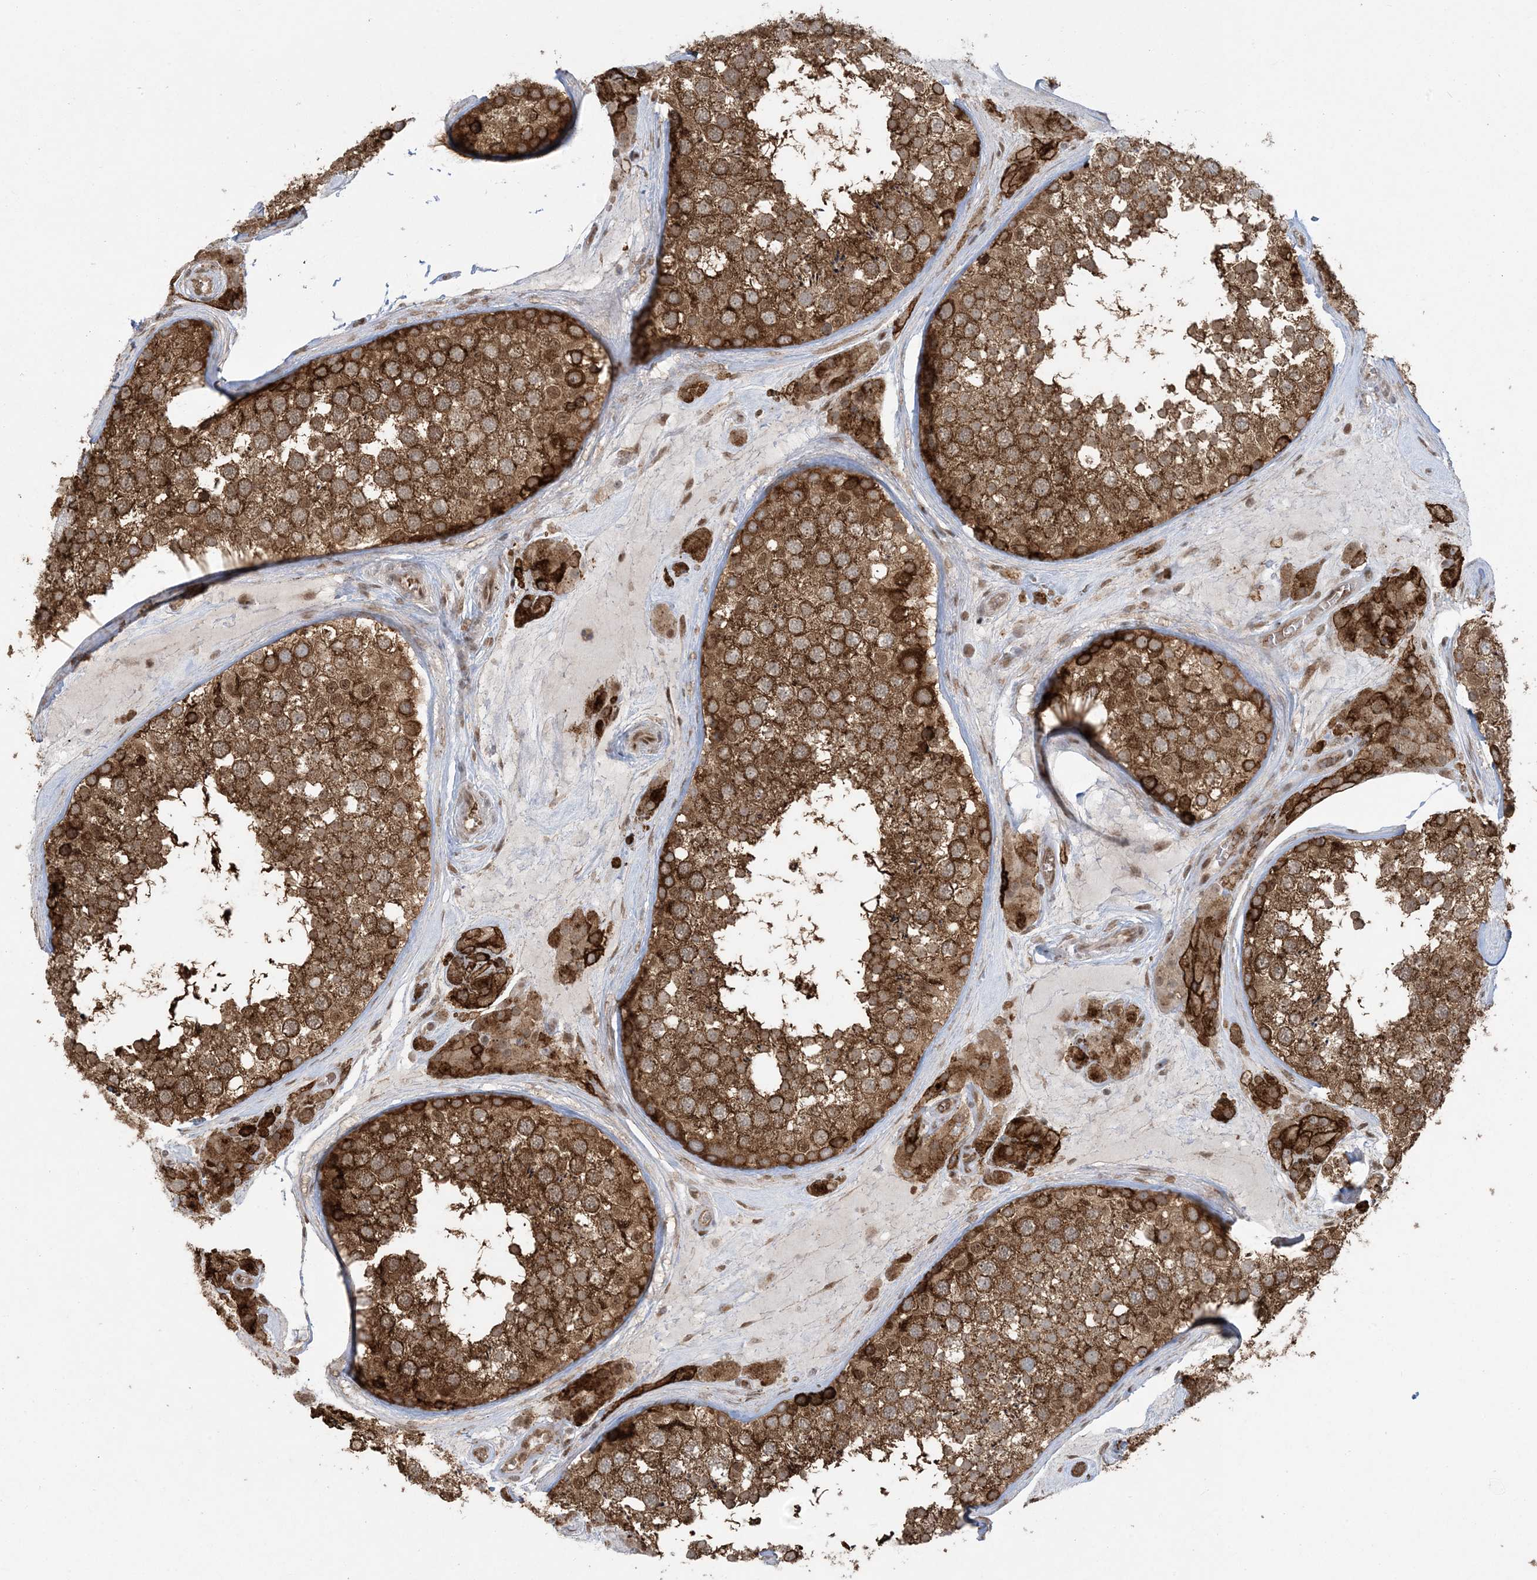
{"staining": {"intensity": "strong", "quantity": ">75%", "location": "cytoplasmic/membranous"}, "tissue": "testis", "cell_type": "Cells in seminiferous ducts", "image_type": "normal", "snomed": [{"axis": "morphology", "description": "Normal tissue, NOS"}, {"axis": "topography", "description": "Testis"}], "caption": "A photomicrograph showing strong cytoplasmic/membranous expression in about >75% of cells in seminiferous ducts in unremarkable testis, as visualized by brown immunohistochemical staining.", "gene": "ABCF3", "patient": {"sex": "male", "age": 46}}